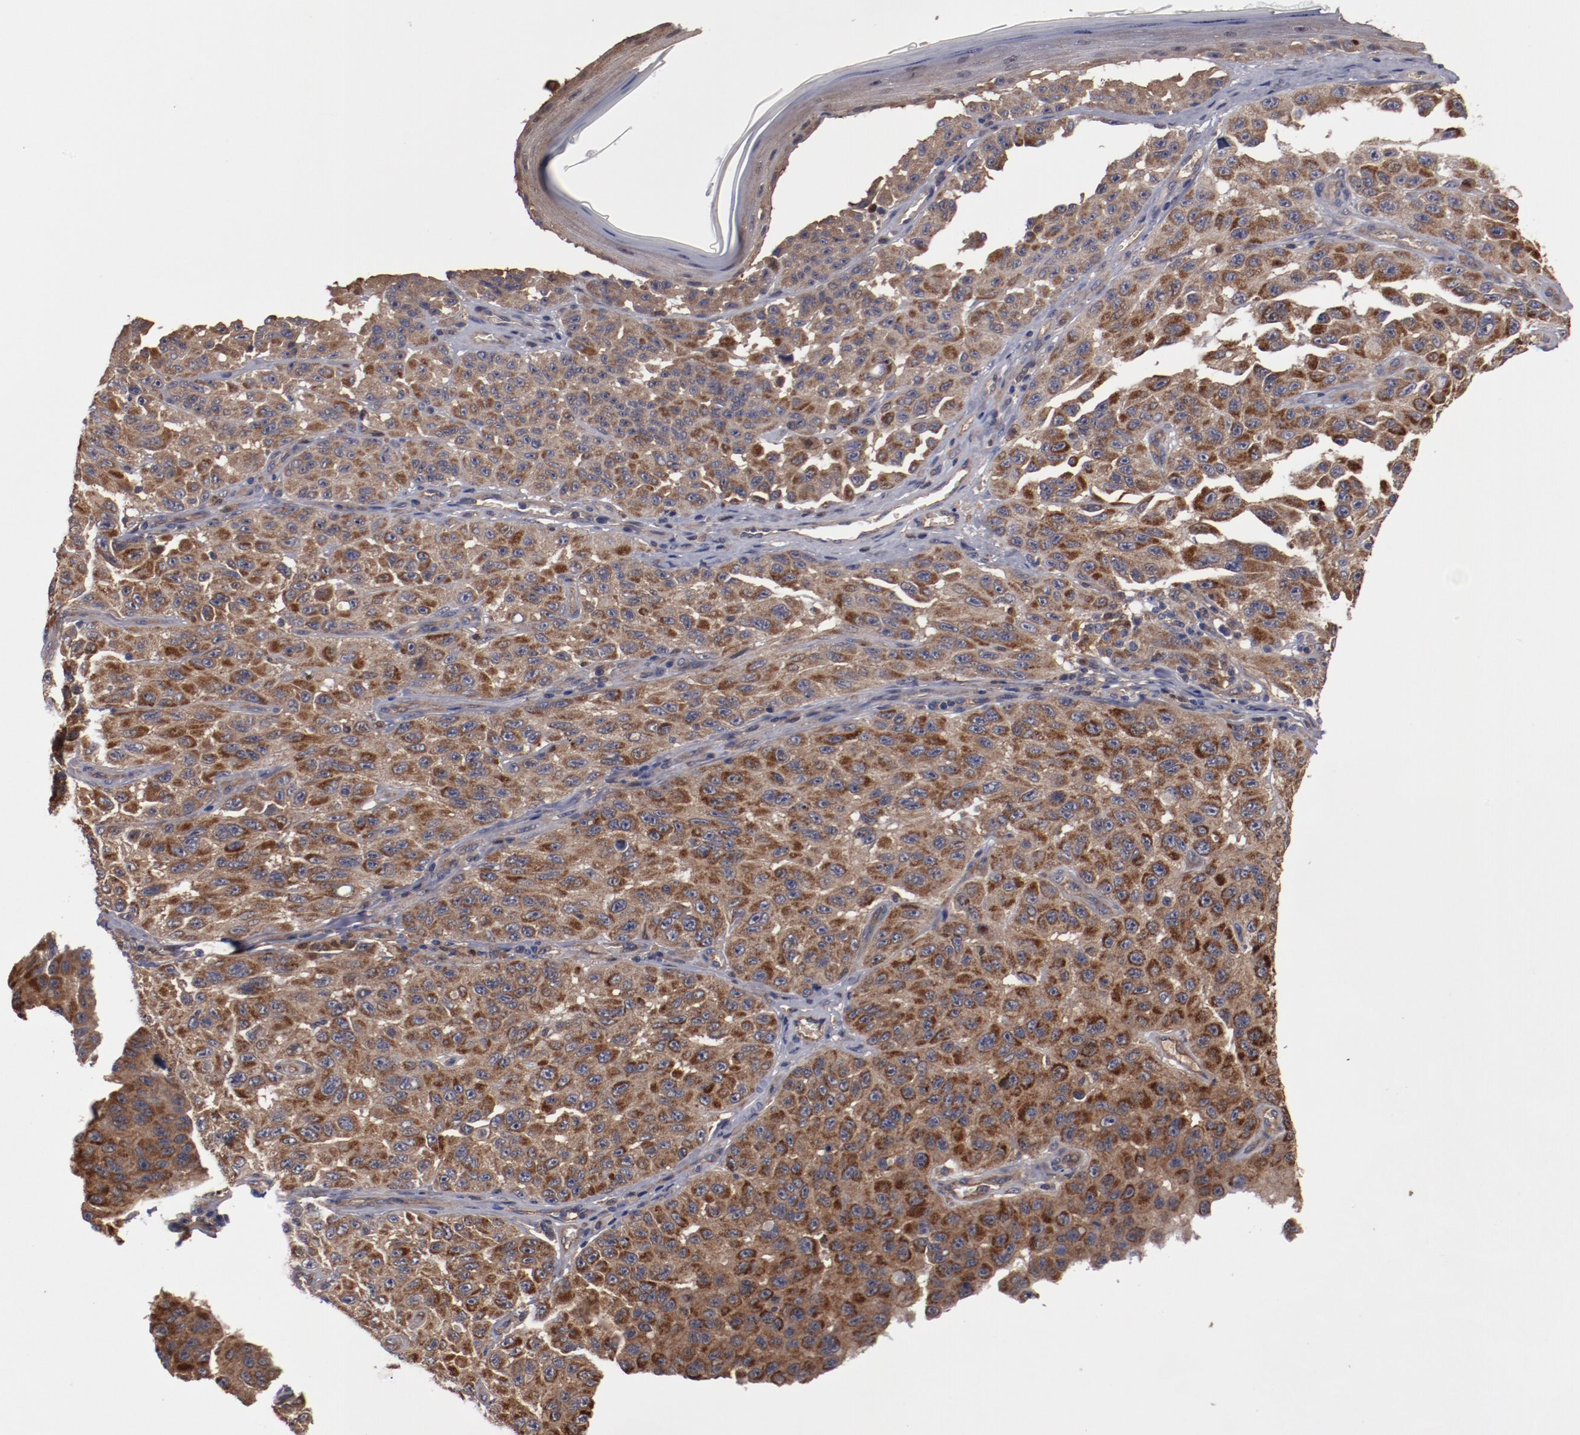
{"staining": {"intensity": "moderate", "quantity": ">75%", "location": "cytoplasmic/membranous"}, "tissue": "melanoma", "cell_type": "Tumor cells", "image_type": "cancer", "snomed": [{"axis": "morphology", "description": "Malignant melanoma, NOS"}, {"axis": "topography", "description": "Skin"}], "caption": "Malignant melanoma stained with a brown dye reveals moderate cytoplasmic/membranous positive staining in about >75% of tumor cells.", "gene": "DNAAF2", "patient": {"sex": "male", "age": 30}}